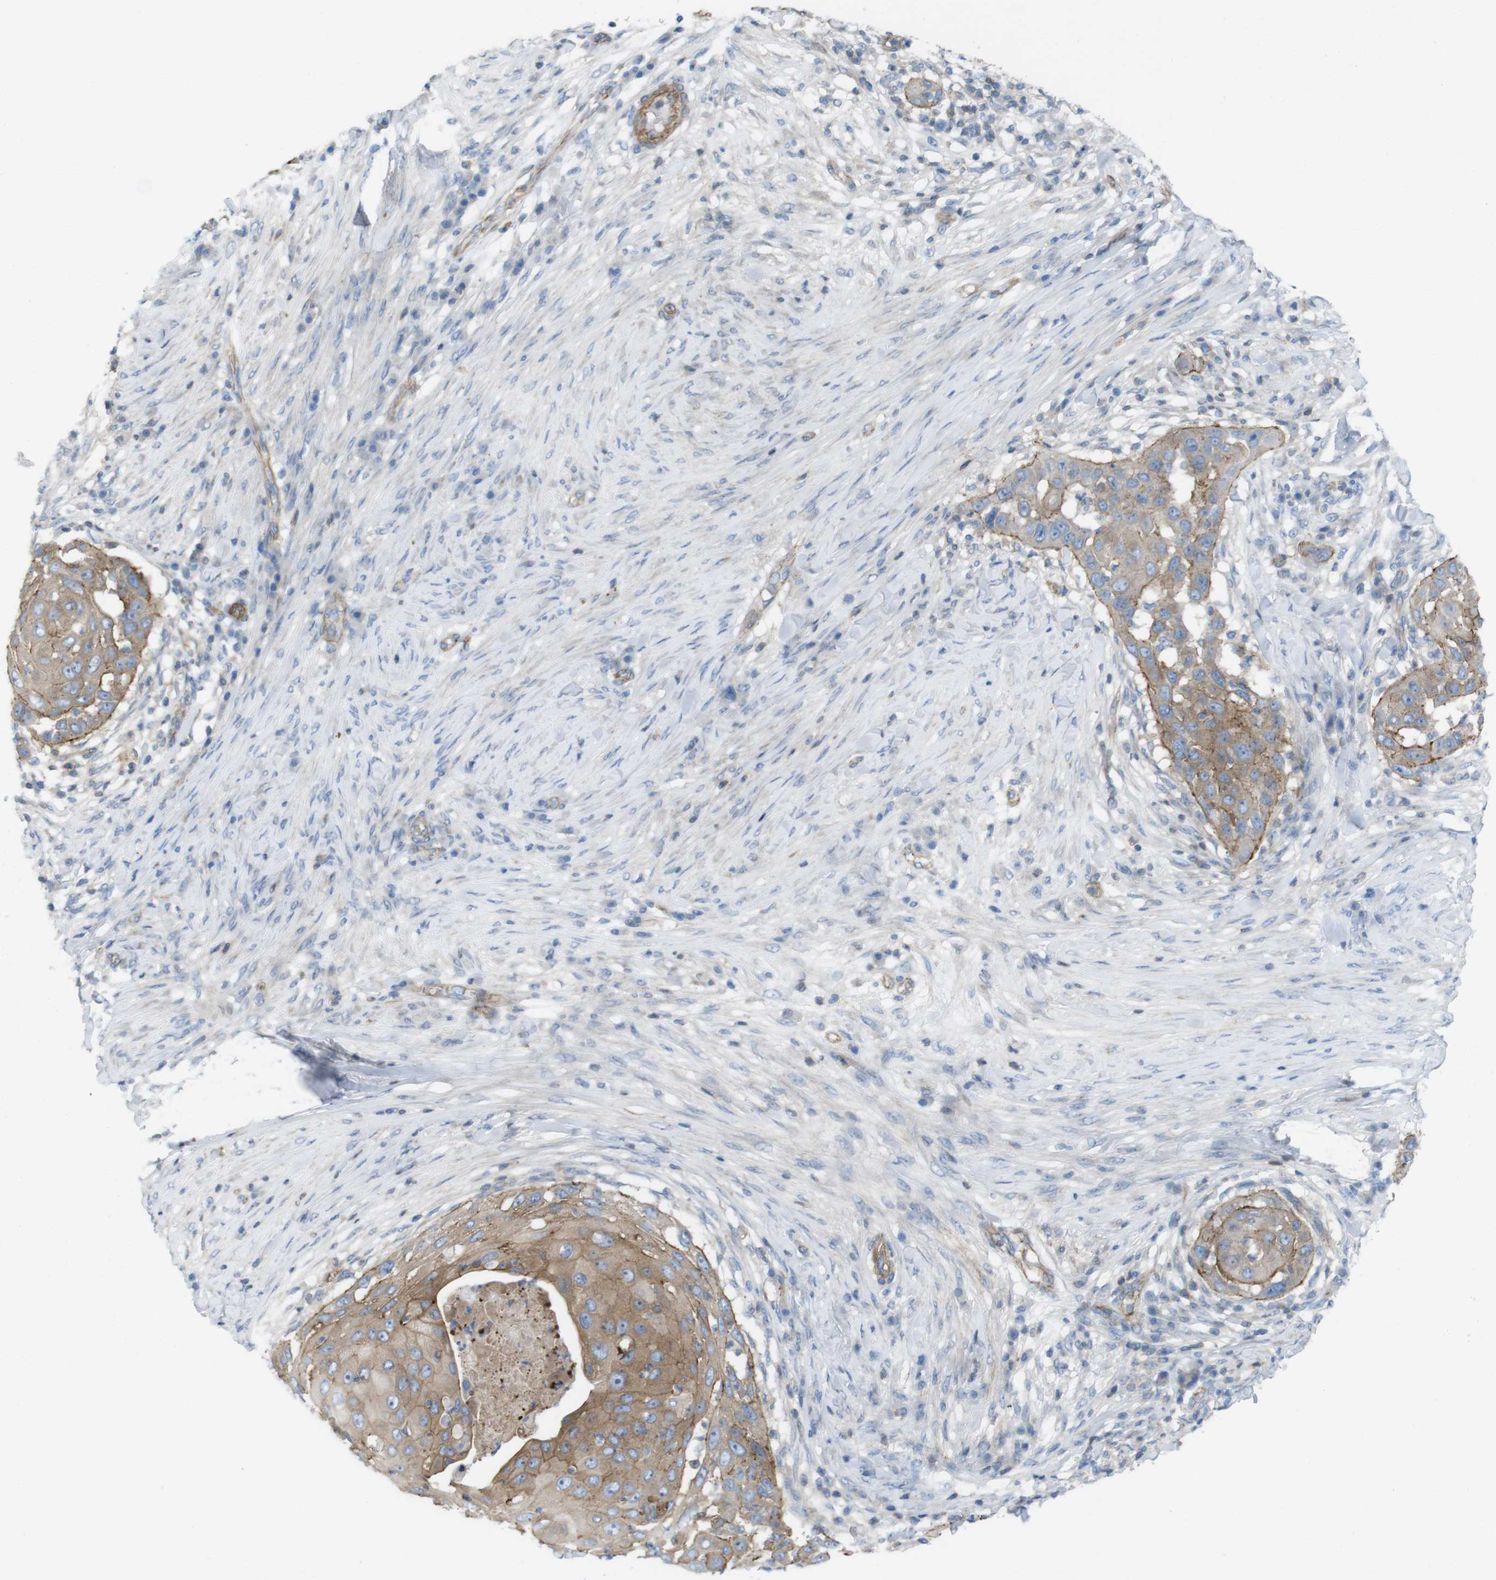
{"staining": {"intensity": "moderate", "quantity": ">75%", "location": "cytoplasmic/membranous"}, "tissue": "skin cancer", "cell_type": "Tumor cells", "image_type": "cancer", "snomed": [{"axis": "morphology", "description": "Squamous cell carcinoma, NOS"}, {"axis": "topography", "description": "Skin"}], "caption": "Immunohistochemistry (IHC) of skin cancer displays medium levels of moderate cytoplasmic/membranous staining in approximately >75% of tumor cells.", "gene": "PREX2", "patient": {"sex": "female", "age": 44}}